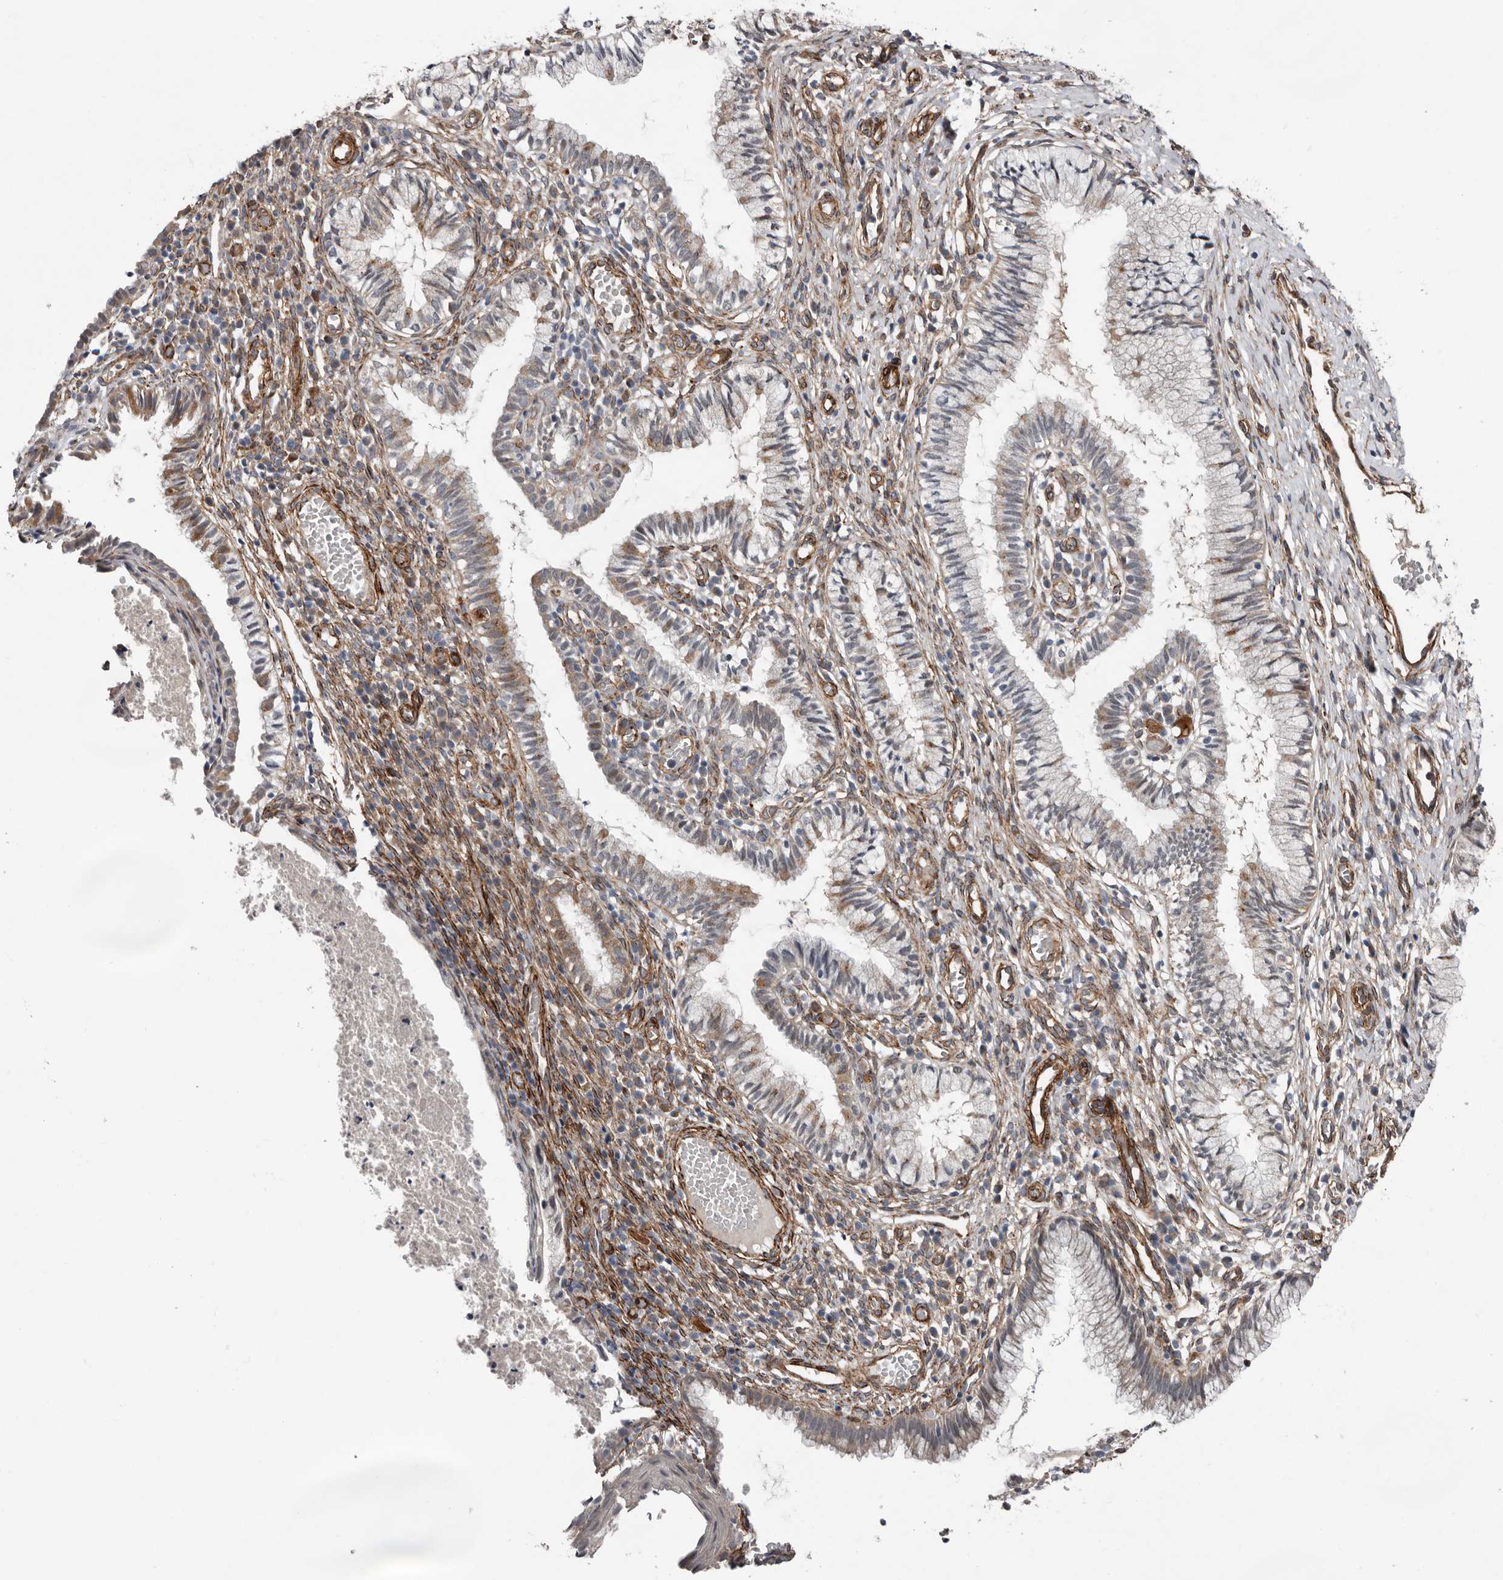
{"staining": {"intensity": "moderate", "quantity": "<25%", "location": "cytoplasmic/membranous"}, "tissue": "cervix", "cell_type": "Glandular cells", "image_type": "normal", "snomed": [{"axis": "morphology", "description": "Normal tissue, NOS"}, {"axis": "topography", "description": "Cervix"}], "caption": "The image shows immunohistochemical staining of normal cervix. There is moderate cytoplasmic/membranous positivity is identified in approximately <25% of glandular cells. (DAB (3,3'-diaminobenzidine) = brown stain, brightfield microscopy at high magnification).", "gene": "RANBP17", "patient": {"sex": "female", "age": 27}}